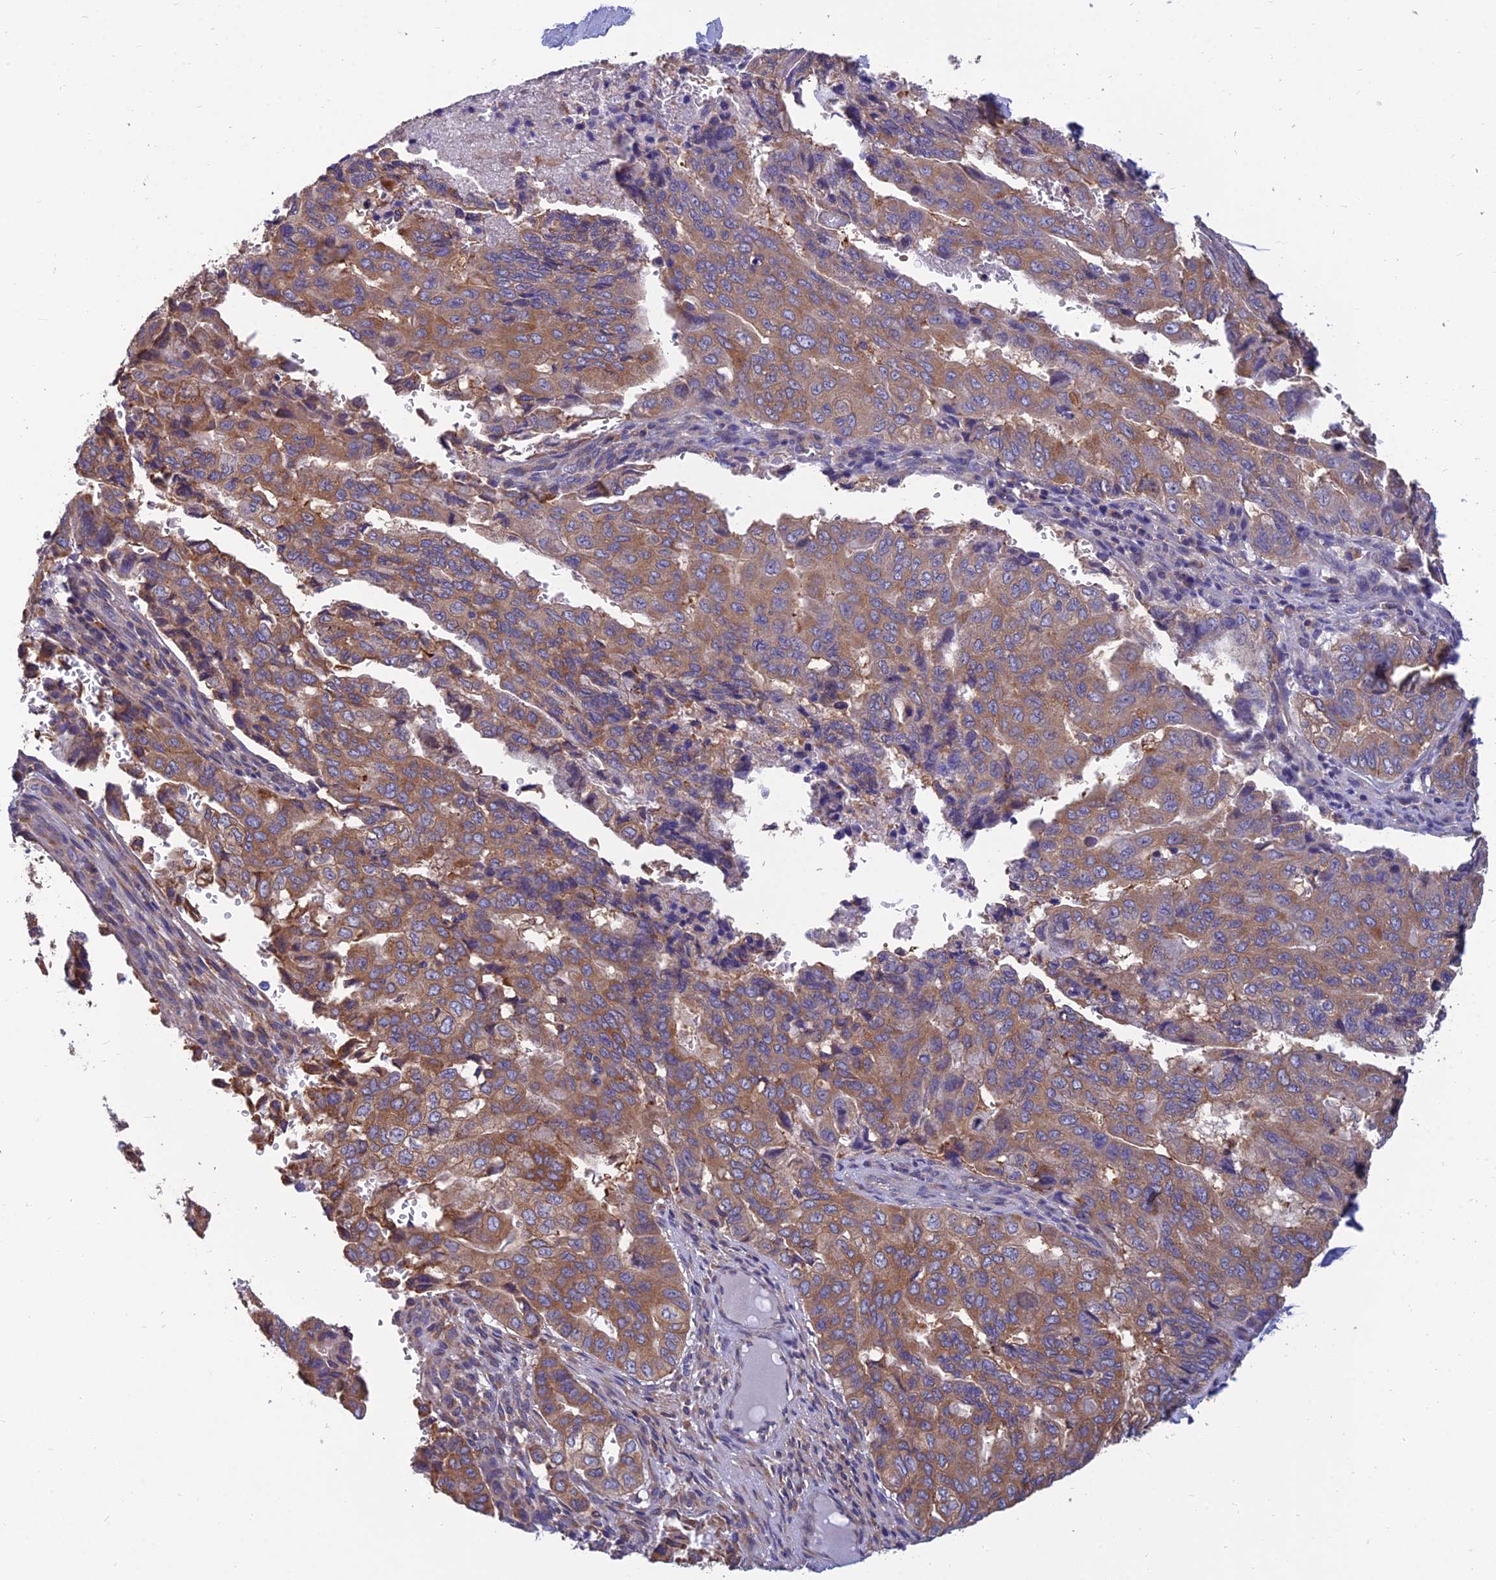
{"staining": {"intensity": "moderate", "quantity": ">75%", "location": "cytoplasmic/membranous"}, "tissue": "pancreatic cancer", "cell_type": "Tumor cells", "image_type": "cancer", "snomed": [{"axis": "morphology", "description": "Adenocarcinoma, NOS"}, {"axis": "topography", "description": "Pancreas"}], "caption": "A medium amount of moderate cytoplasmic/membranous staining is identified in approximately >75% of tumor cells in pancreatic adenocarcinoma tissue. The staining is performed using DAB (3,3'-diaminobenzidine) brown chromogen to label protein expression. The nuclei are counter-stained blue using hematoxylin.", "gene": "UMAD1", "patient": {"sex": "male", "age": 51}}